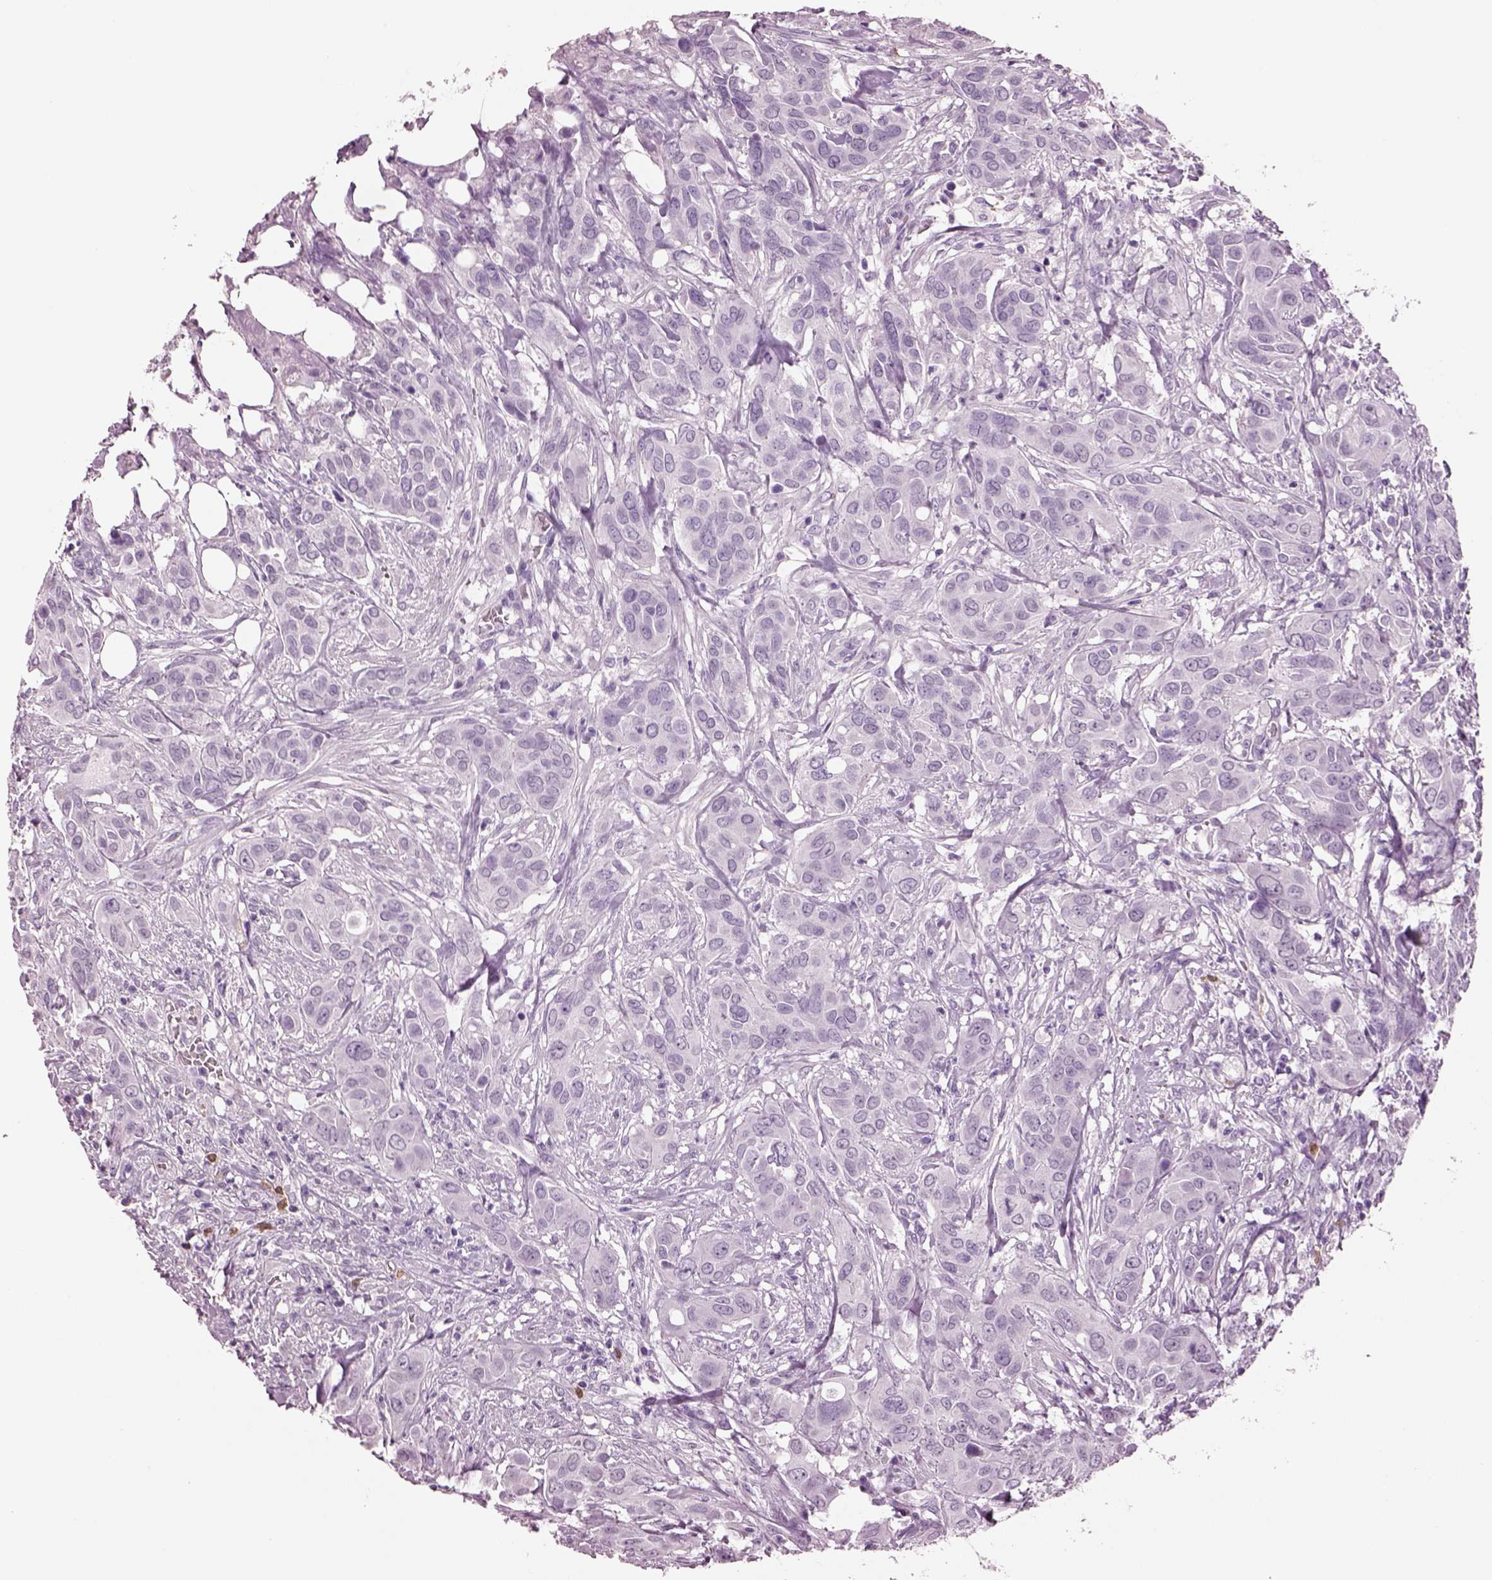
{"staining": {"intensity": "negative", "quantity": "none", "location": "none"}, "tissue": "urothelial cancer", "cell_type": "Tumor cells", "image_type": "cancer", "snomed": [{"axis": "morphology", "description": "Urothelial carcinoma, NOS"}, {"axis": "morphology", "description": "Urothelial carcinoma, High grade"}, {"axis": "topography", "description": "Urinary bladder"}], "caption": "Immunohistochemistry (IHC) image of neoplastic tissue: human high-grade urothelial carcinoma stained with DAB (3,3'-diaminobenzidine) shows no significant protein staining in tumor cells.", "gene": "ACOD1", "patient": {"sex": "male", "age": 63}}